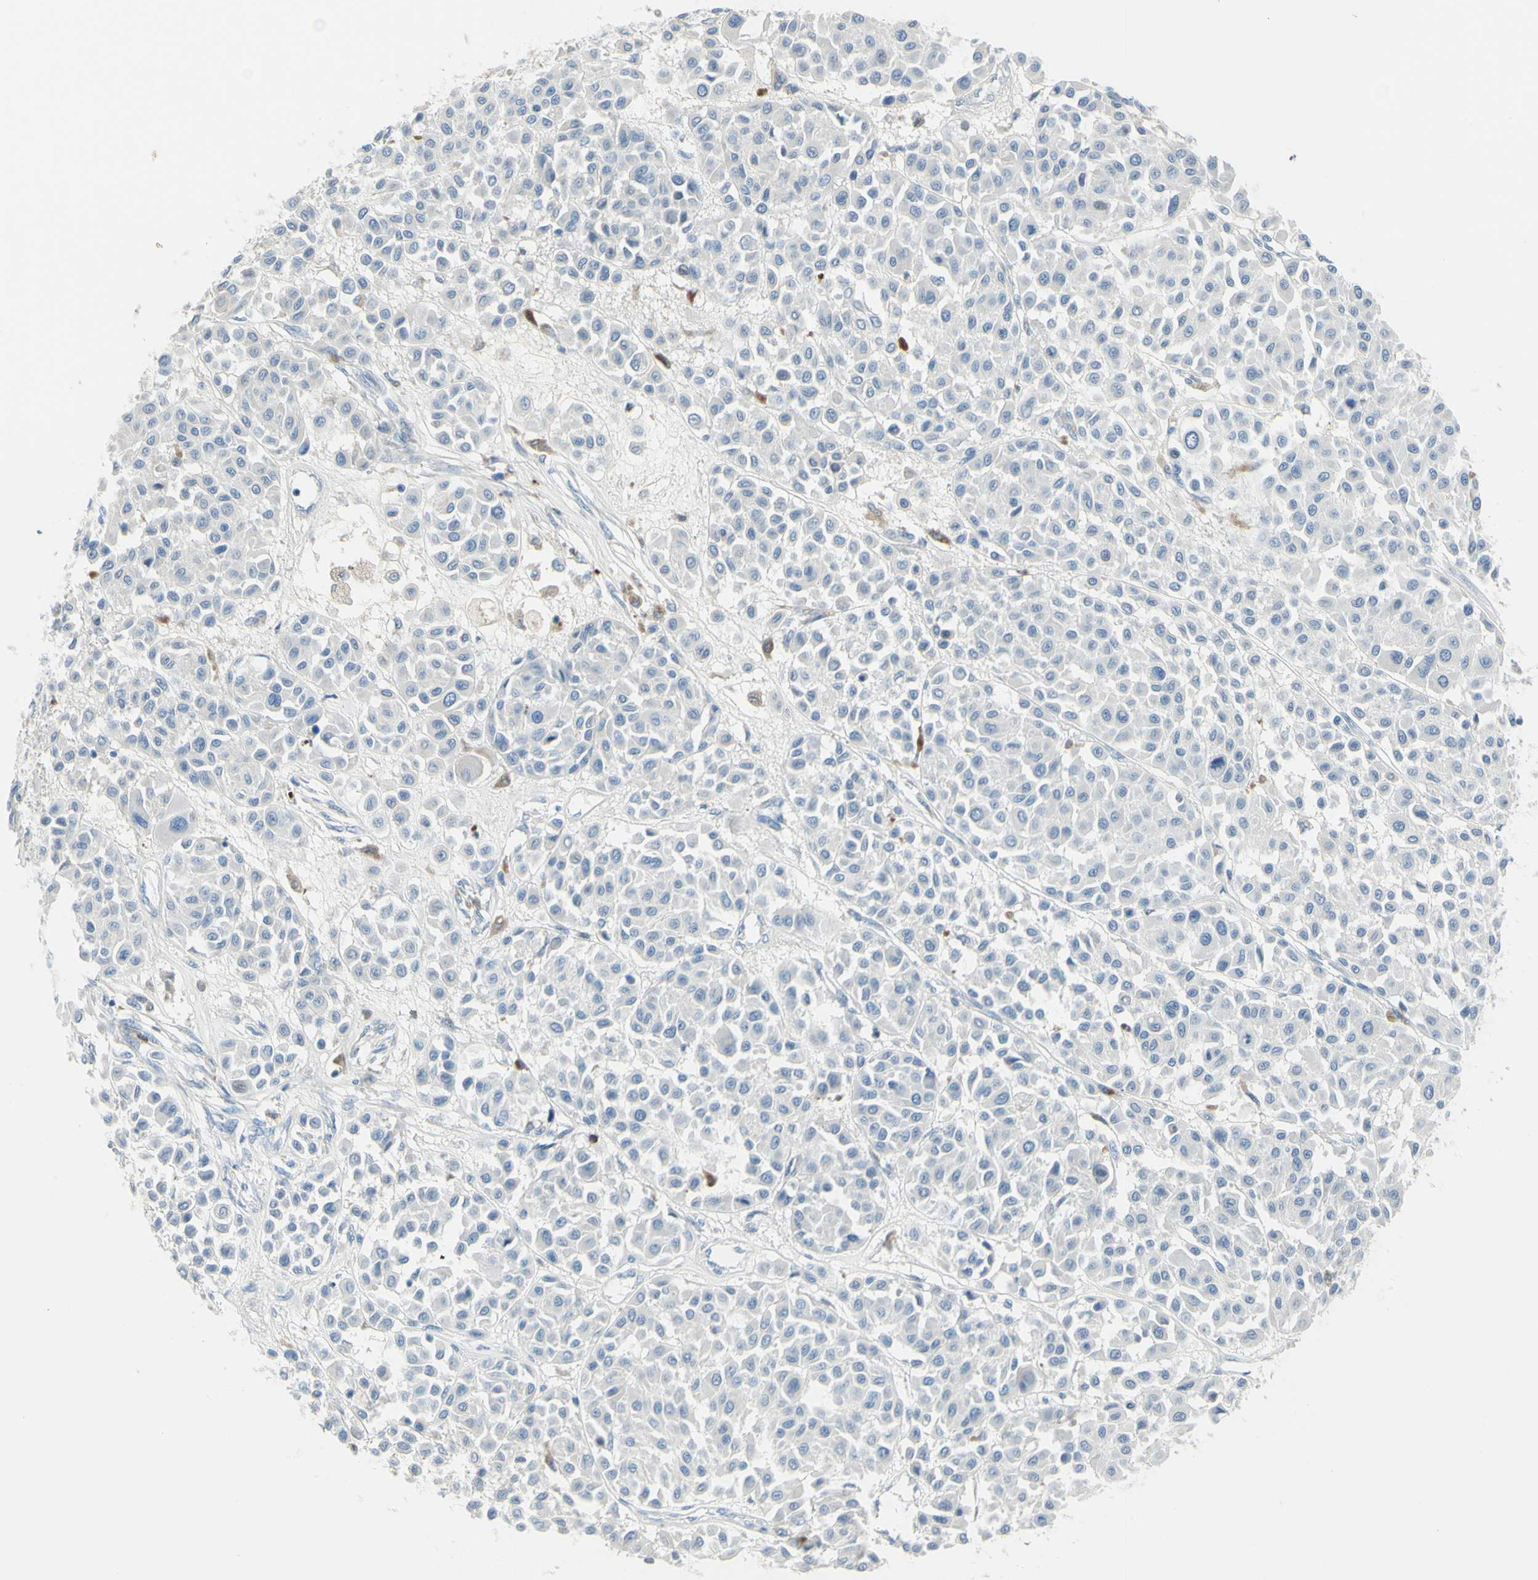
{"staining": {"intensity": "negative", "quantity": "none", "location": "none"}, "tissue": "melanoma", "cell_type": "Tumor cells", "image_type": "cancer", "snomed": [{"axis": "morphology", "description": "Malignant melanoma, Metastatic site"}, {"axis": "topography", "description": "Soft tissue"}], "caption": "This is a histopathology image of IHC staining of malignant melanoma (metastatic site), which shows no staining in tumor cells. The staining is performed using DAB brown chromogen with nuclei counter-stained in using hematoxylin.", "gene": "ZNF557", "patient": {"sex": "male", "age": 41}}